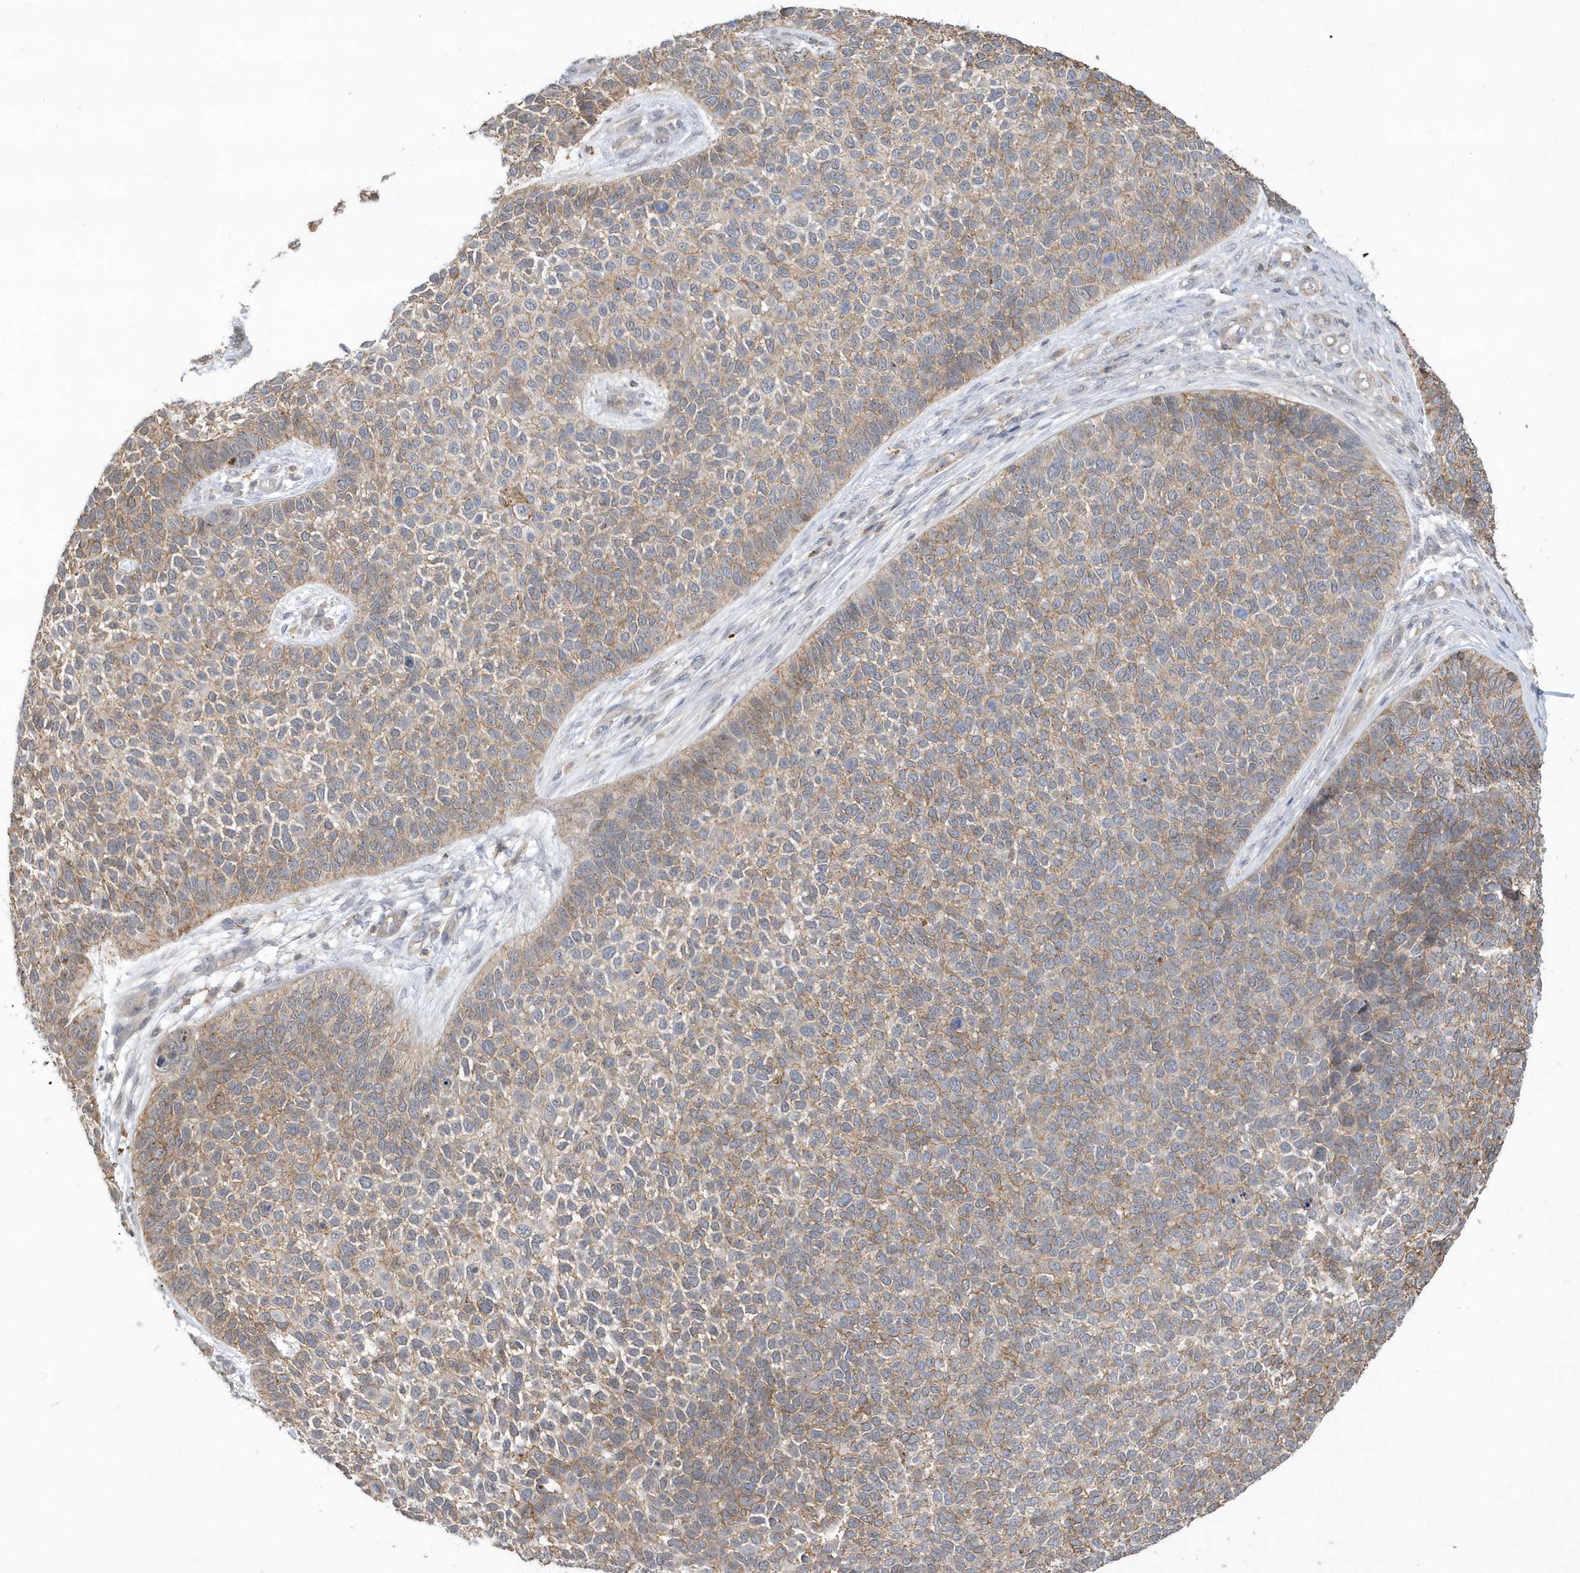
{"staining": {"intensity": "moderate", "quantity": "25%-75%", "location": "cytoplasmic/membranous"}, "tissue": "skin cancer", "cell_type": "Tumor cells", "image_type": "cancer", "snomed": [{"axis": "morphology", "description": "Basal cell carcinoma"}, {"axis": "topography", "description": "Skin"}], "caption": "Immunohistochemical staining of human skin cancer (basal cell carcinoma) demonstrates medium levels of moderate cytoplasmic/membranous protein expression in approximately 25%-75% of tumor cells.", "gene": "CRIP3", "patient": {"sex": "female", "age": 84}}